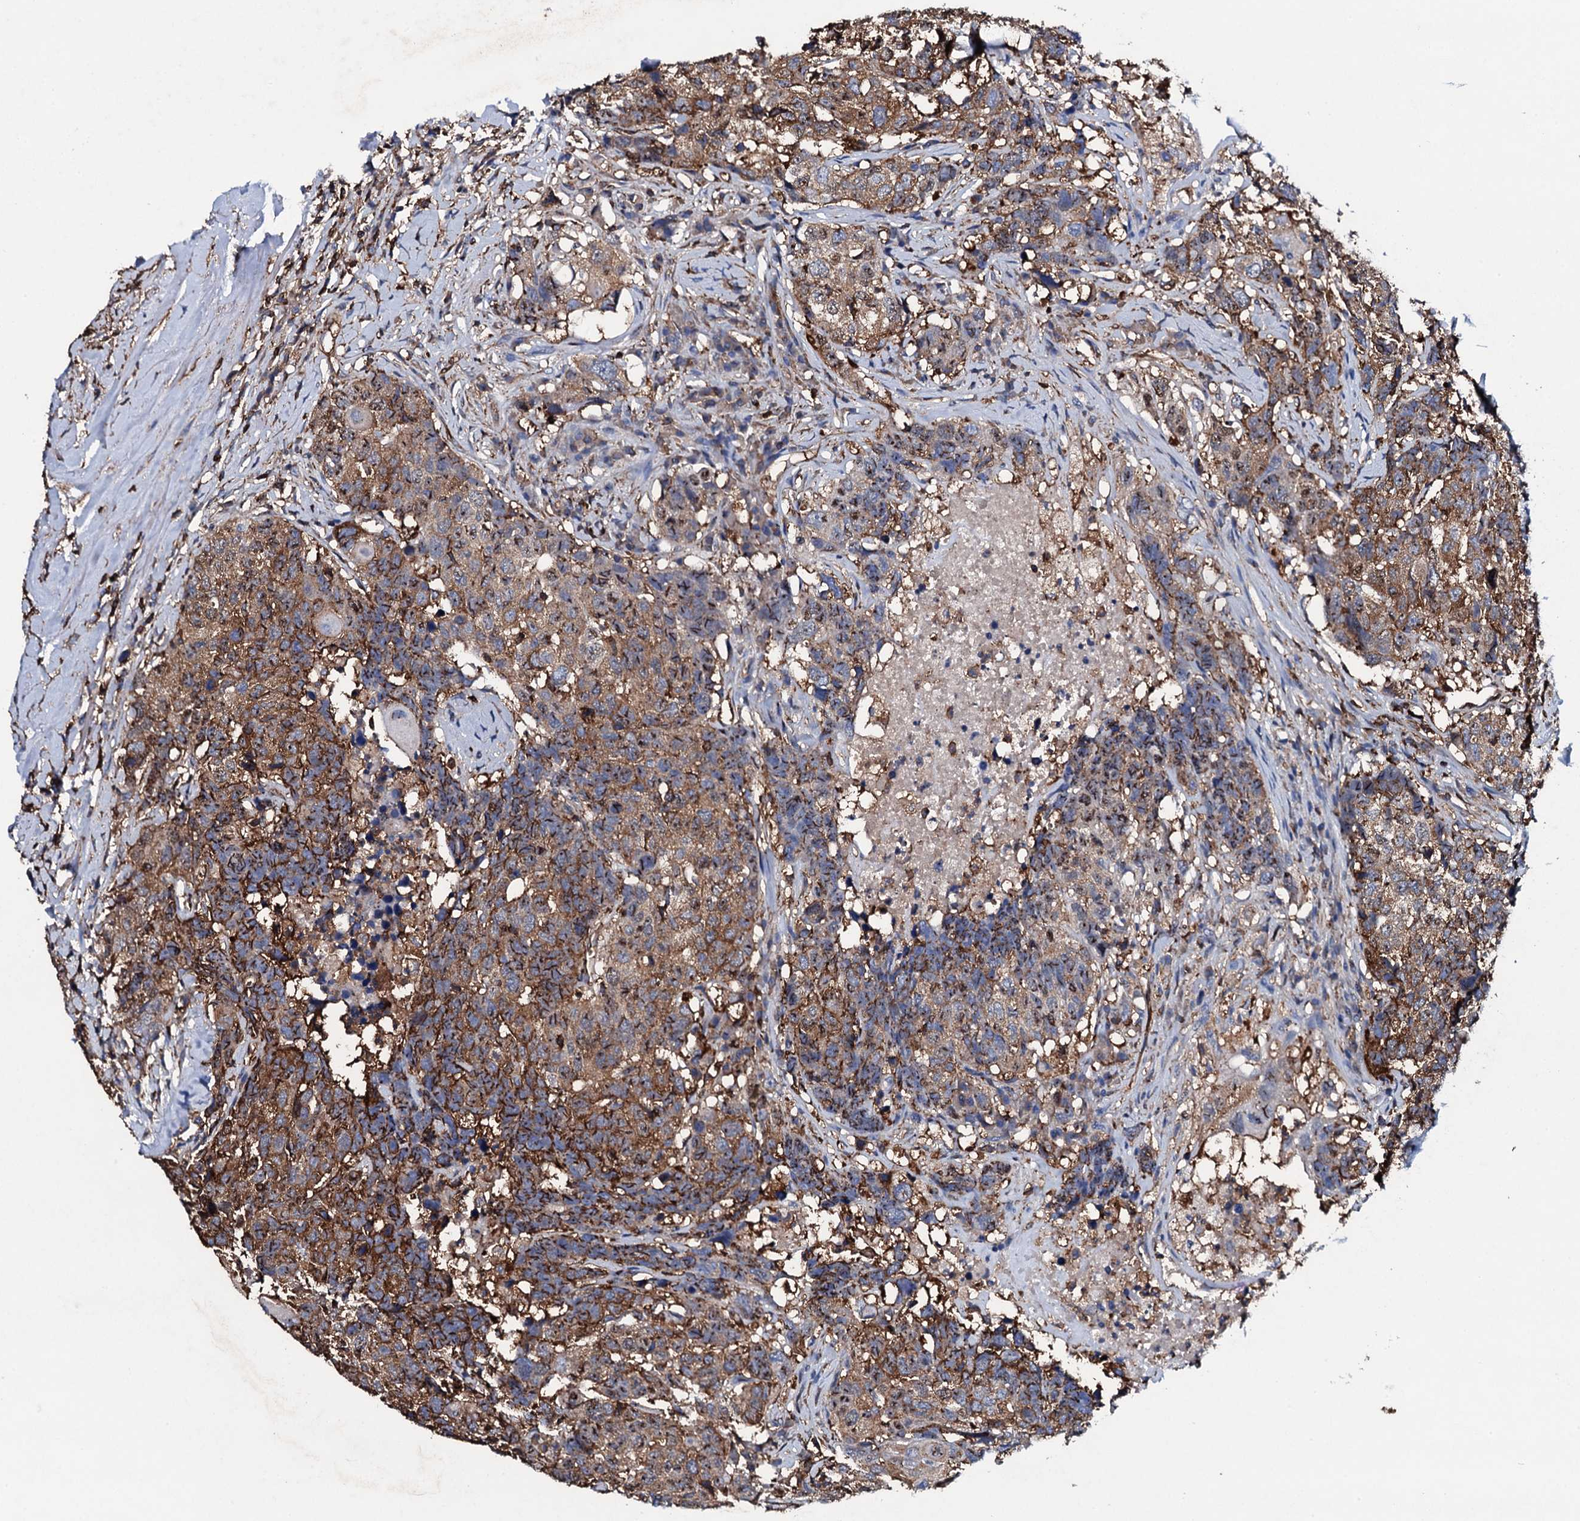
{"staining": {"intensity": "moderate", "quantity": ">75%", "location": "cytoplasmic/membranous"}, "tissue": "head and neck cancer", "cell_type": "Tumor cells", "image_type": "cancer", "snomed": [{"axis": "morphology", "description": "Squamous cell carcinoma, NOS"}, {"axis": "topography", "description": "Head-Neck"}], "caption": "A high-resolution photomicrograph shows immunohistochemistry (IHC) staining of squamous cell carcinoma (head and neck), which demonstrates moderate cytoplasmic/membranous positivity in approximately >75% of tumor cells.", "gene": "MS4A4E", "patient": {"sex": "male", "age": 66}}